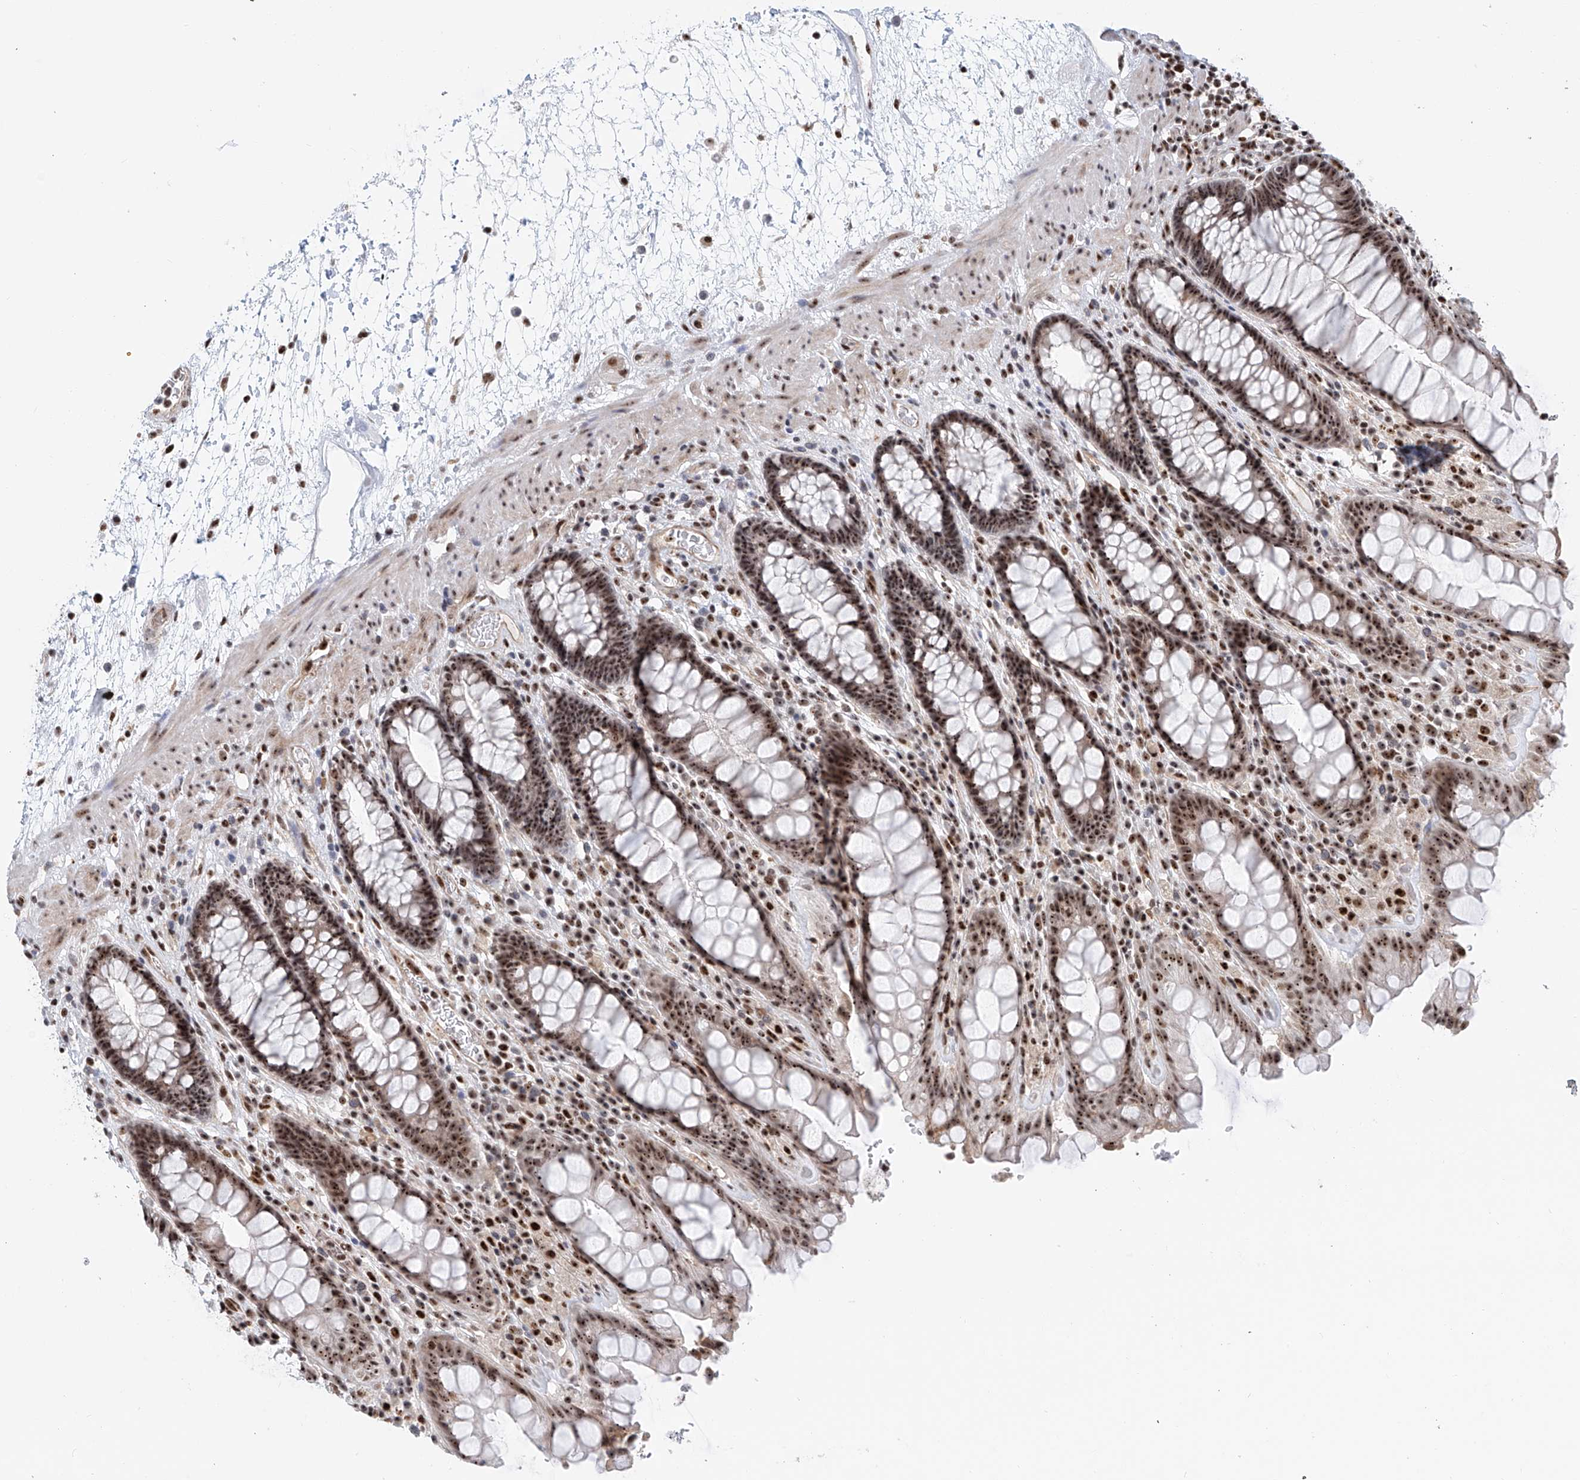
{"staining": {"intensity": "strong", "quantity": "25%-75%", "location": "nuclear"}, "tissue": "rectum", "cell_type": "Glandular cells", "image_type": "normal", "snomed": [{"axis": "morphology", "description": "Normal tissue, NOS"}, {"axis": "topography", "description": "Rectum"}], "caption": "Immunohistochemical staining of unremarkable rectum demonstrates strong nuclear protein positivity in about 25%-75% of glandular cells.", "gene": "PRUNE2", "patient": {"sex": "male", "age": 64}}